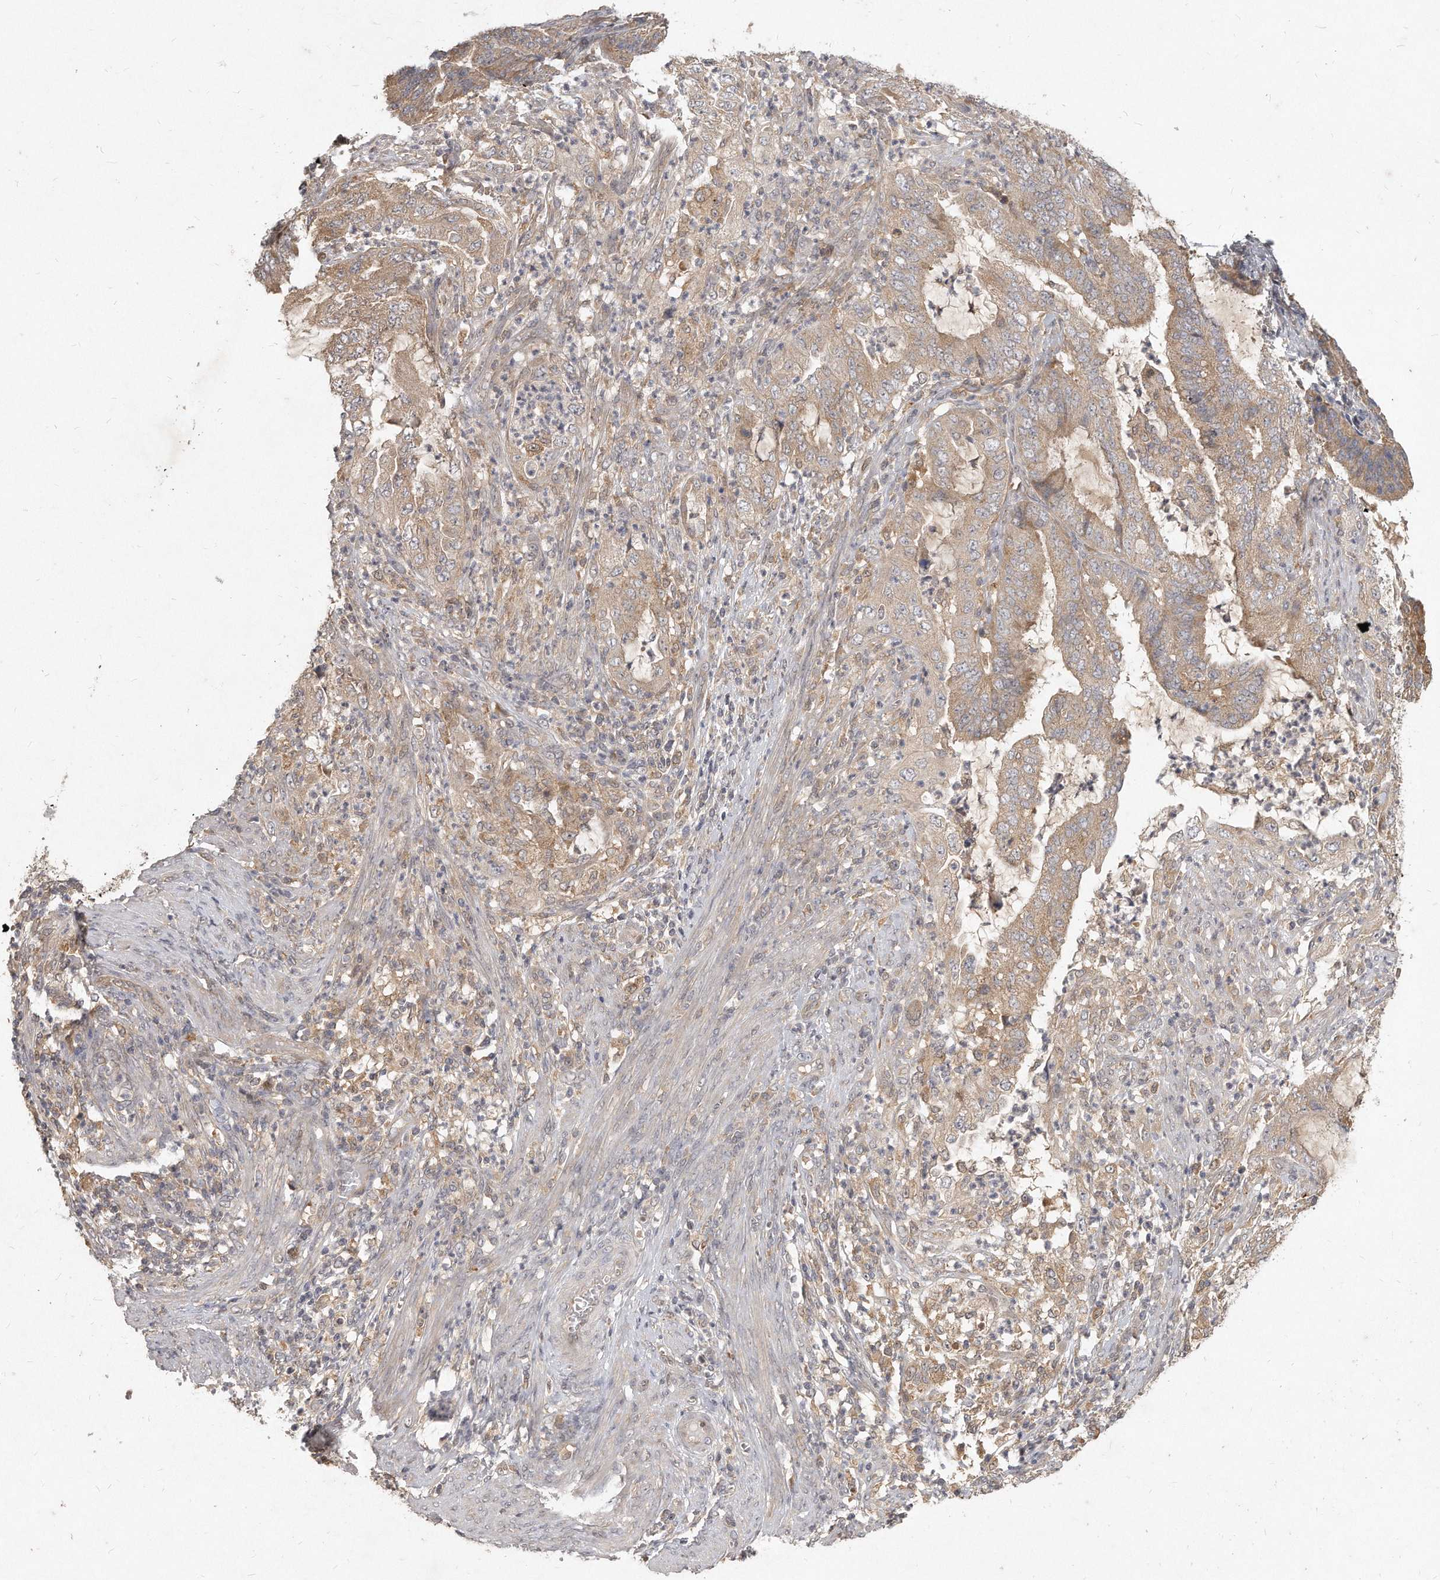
{"staining": {"intensity": "moderate", "quantity": ">75%", "location": "cytoplasmic/membranous"}, "tissue": "endometrial cancer", "cell_type": "Tumor cells", "image_type": "cancer", "snomed": [{"axis": "morphology", "description": "Adenocarcinoma, NOS"}, {"axis": "topography", "description": "Endometrium"}], "caption": "Protein expression analysis of human endometrial cancer reveals moderate cytoplasmic/membranous positivity in about >75% of tumor cells.", "gene": "LGALS8", "patient": {"sex": "female", "age": 51}}